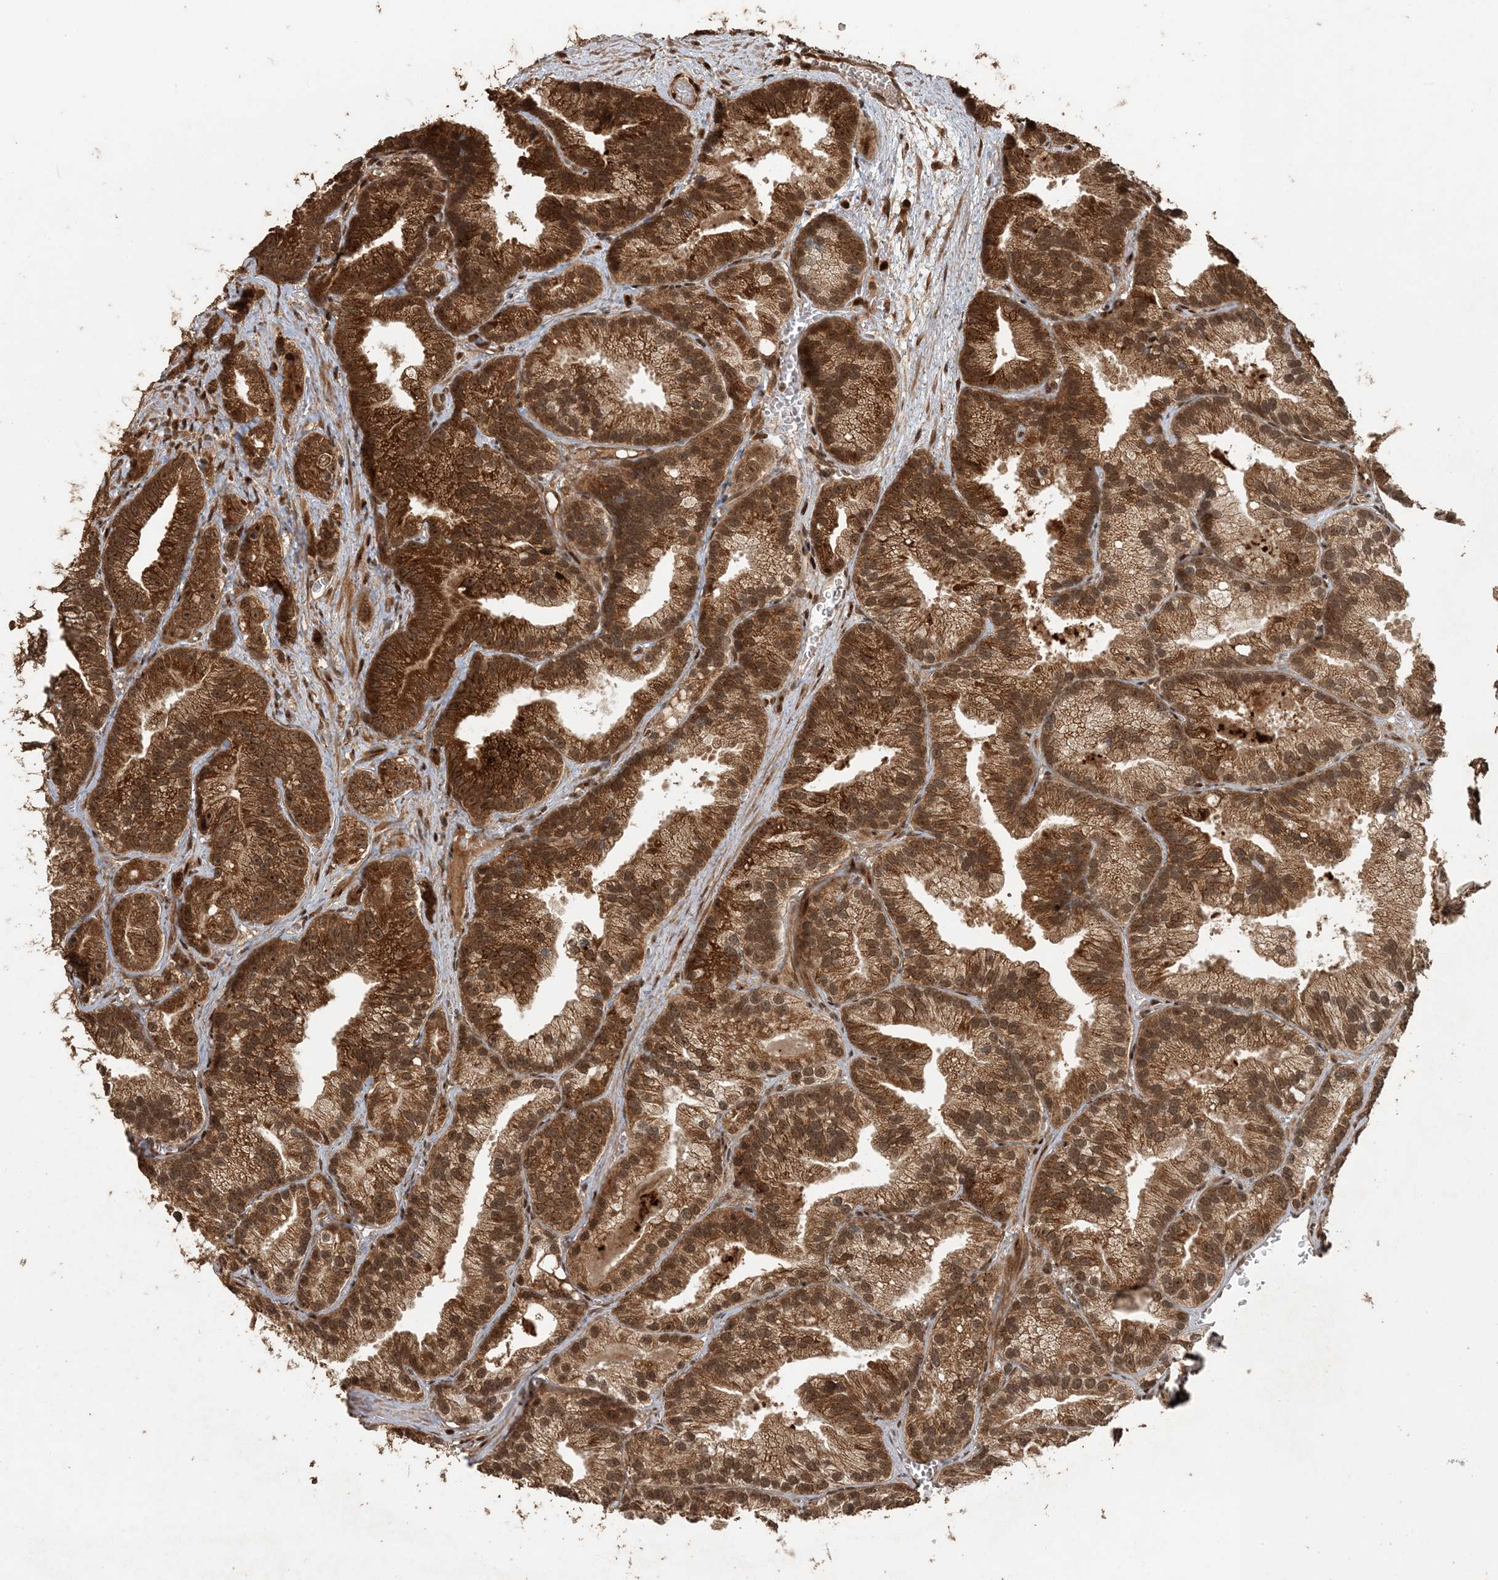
{"staining": {"intensity": "strong", "quantity": ">75%", "location": "cytoplasmic/membranous,nuclear"}, "tissue": "prostate cancer", "cell_type": "Tumor cells", "image_type": "cancer", "snomed": [{"axis": "morphology", "description": "Adenocarcinoma, Low grade"}, {"axis": "topography", "description": "Prostate"}], "caption": "Immunohistochemistry (DAB (3,3'-diaminobenzidine)) staining of prostate cancer (low-grade adenocarcinoma) displays strong cytoplasmic/membranous and nuclear protein staining in about >75% of tumor cells. Immunohistochemistry (ihc) stains the protein of interest in brown and the nuclei are stained blue.", "gene": "ATP13A2", "patient": {"sex": "male", "age": 89}}